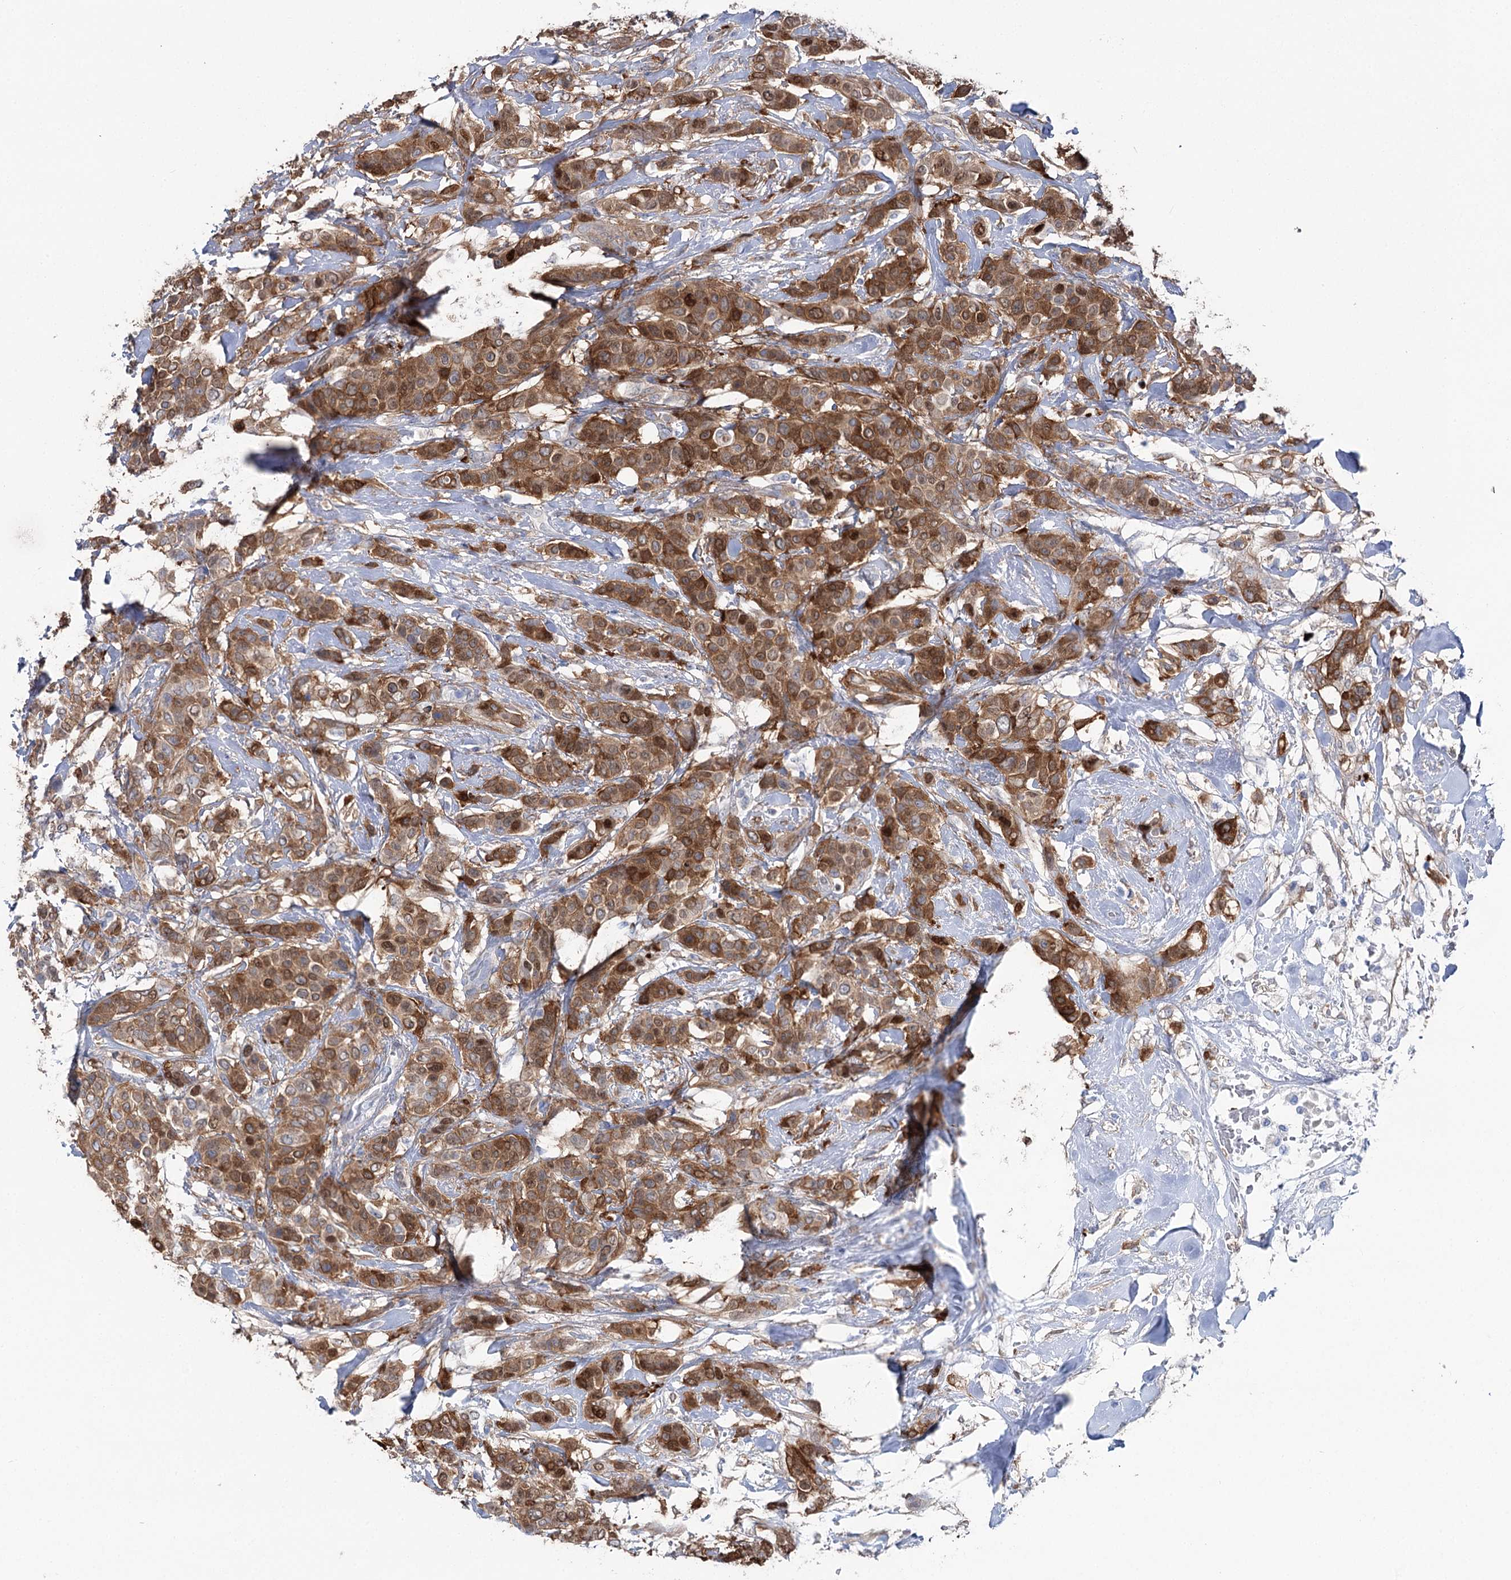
{"staining": {"intensity": "strong", "quantity": ">75%", "location": "cytoplasmic/membranous"}, "tissue": "breast cancer", "cell_type": "Tumor cells", "image_type": "cancer", "snomed": [{"axis": "morphology", "description": "Lobular carcinoma"}, {"axis": "topography", "description": "Breast"}], "caption": "Lobular carcinoma (breast) stained with IHC displays strong cytoplasmic/membranous staining in about >75% of tumor cells.", "gene": "UGDH", "patient": {"sex": "female", "age": 51}}